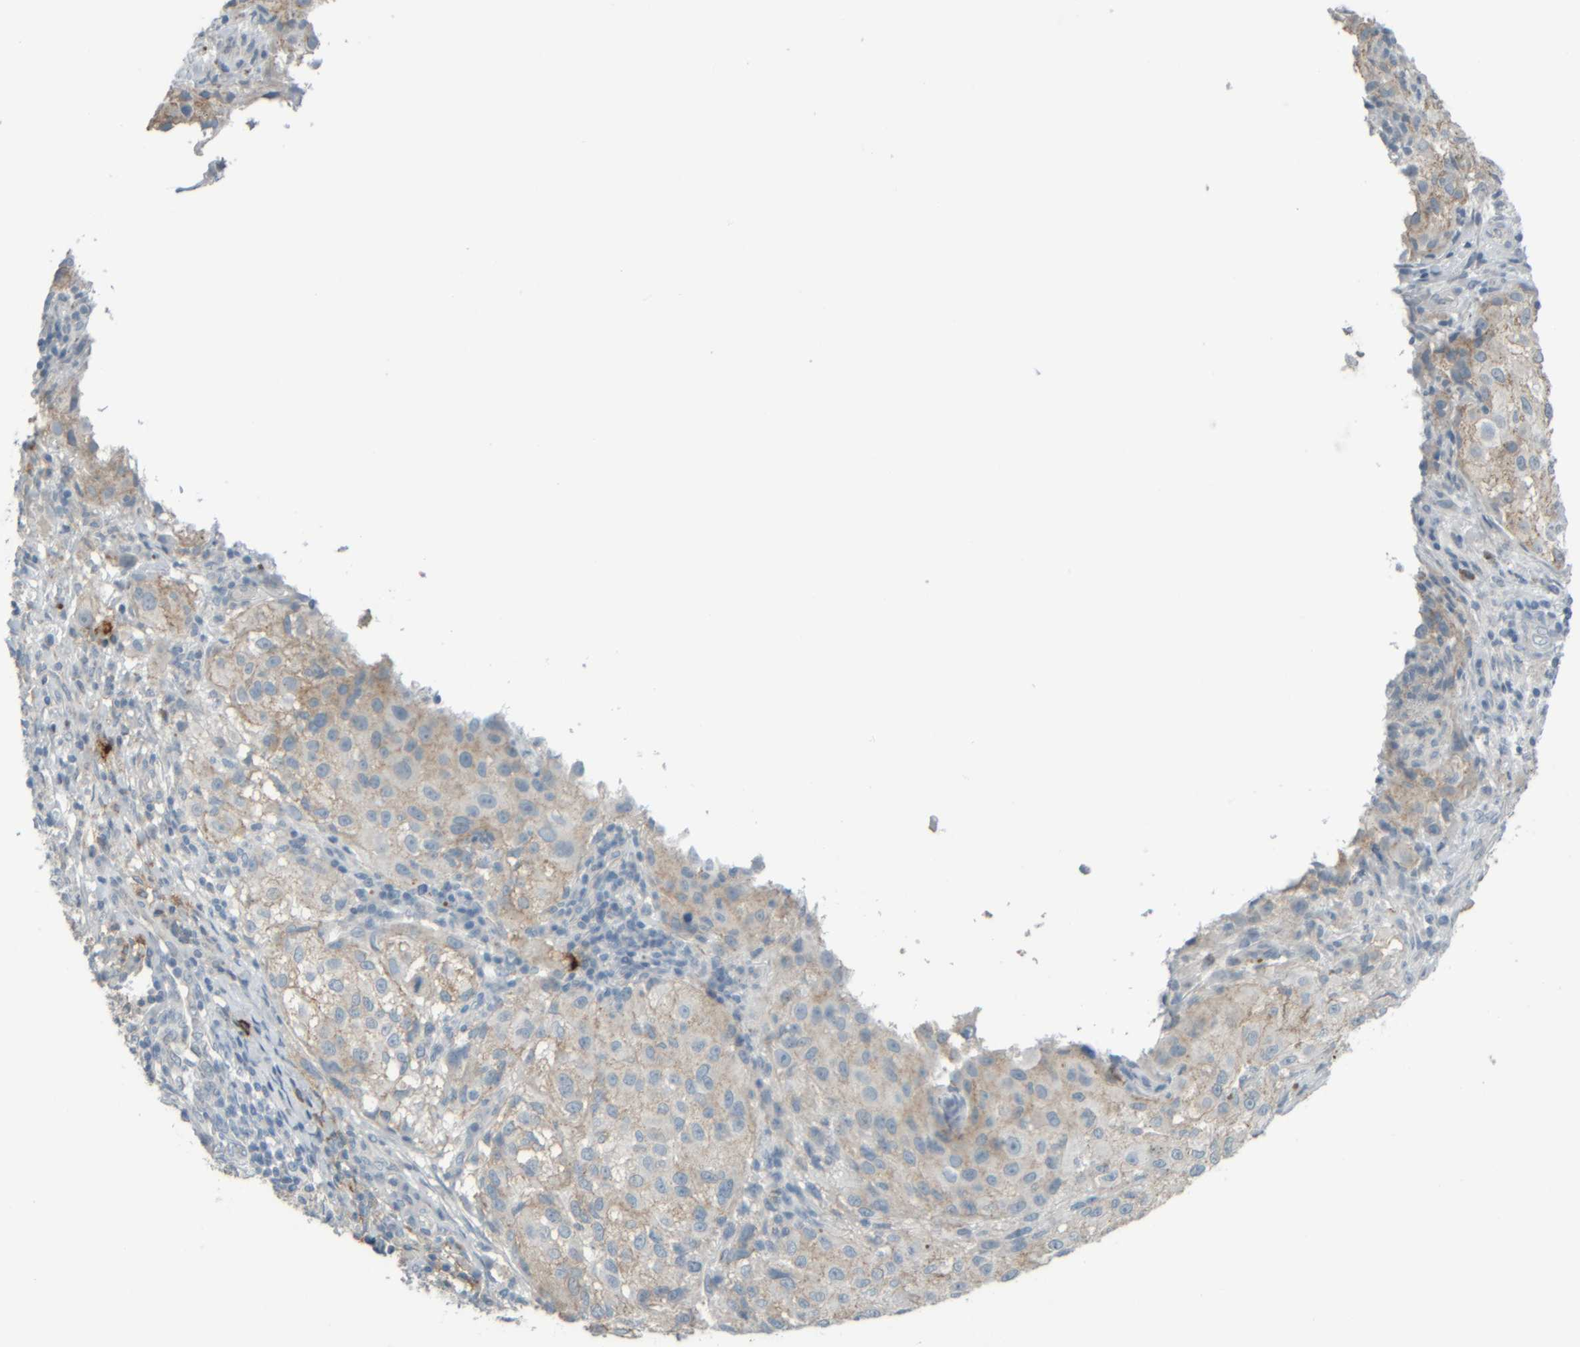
{"staining": {"intensity": "negative", "quantity": "none", "location": "none"}, "tissue": "melanoma", "cell_type": "Tumor cells", "image_type": "cancer", "snomed": [{"axis": "morphology", "description": "Necrosis, NOS"}, {"axis": "morphology", "description": "Malignant melanoma, NOS"}, {"axis": "topography", "description": "Skin"}], "caption": "A micrograph of melanoma stained for a protein exhibits no brown staining in tumor cells.", "gene": "TPSAB1", "patient": {"sex": "female", "age": 87}}